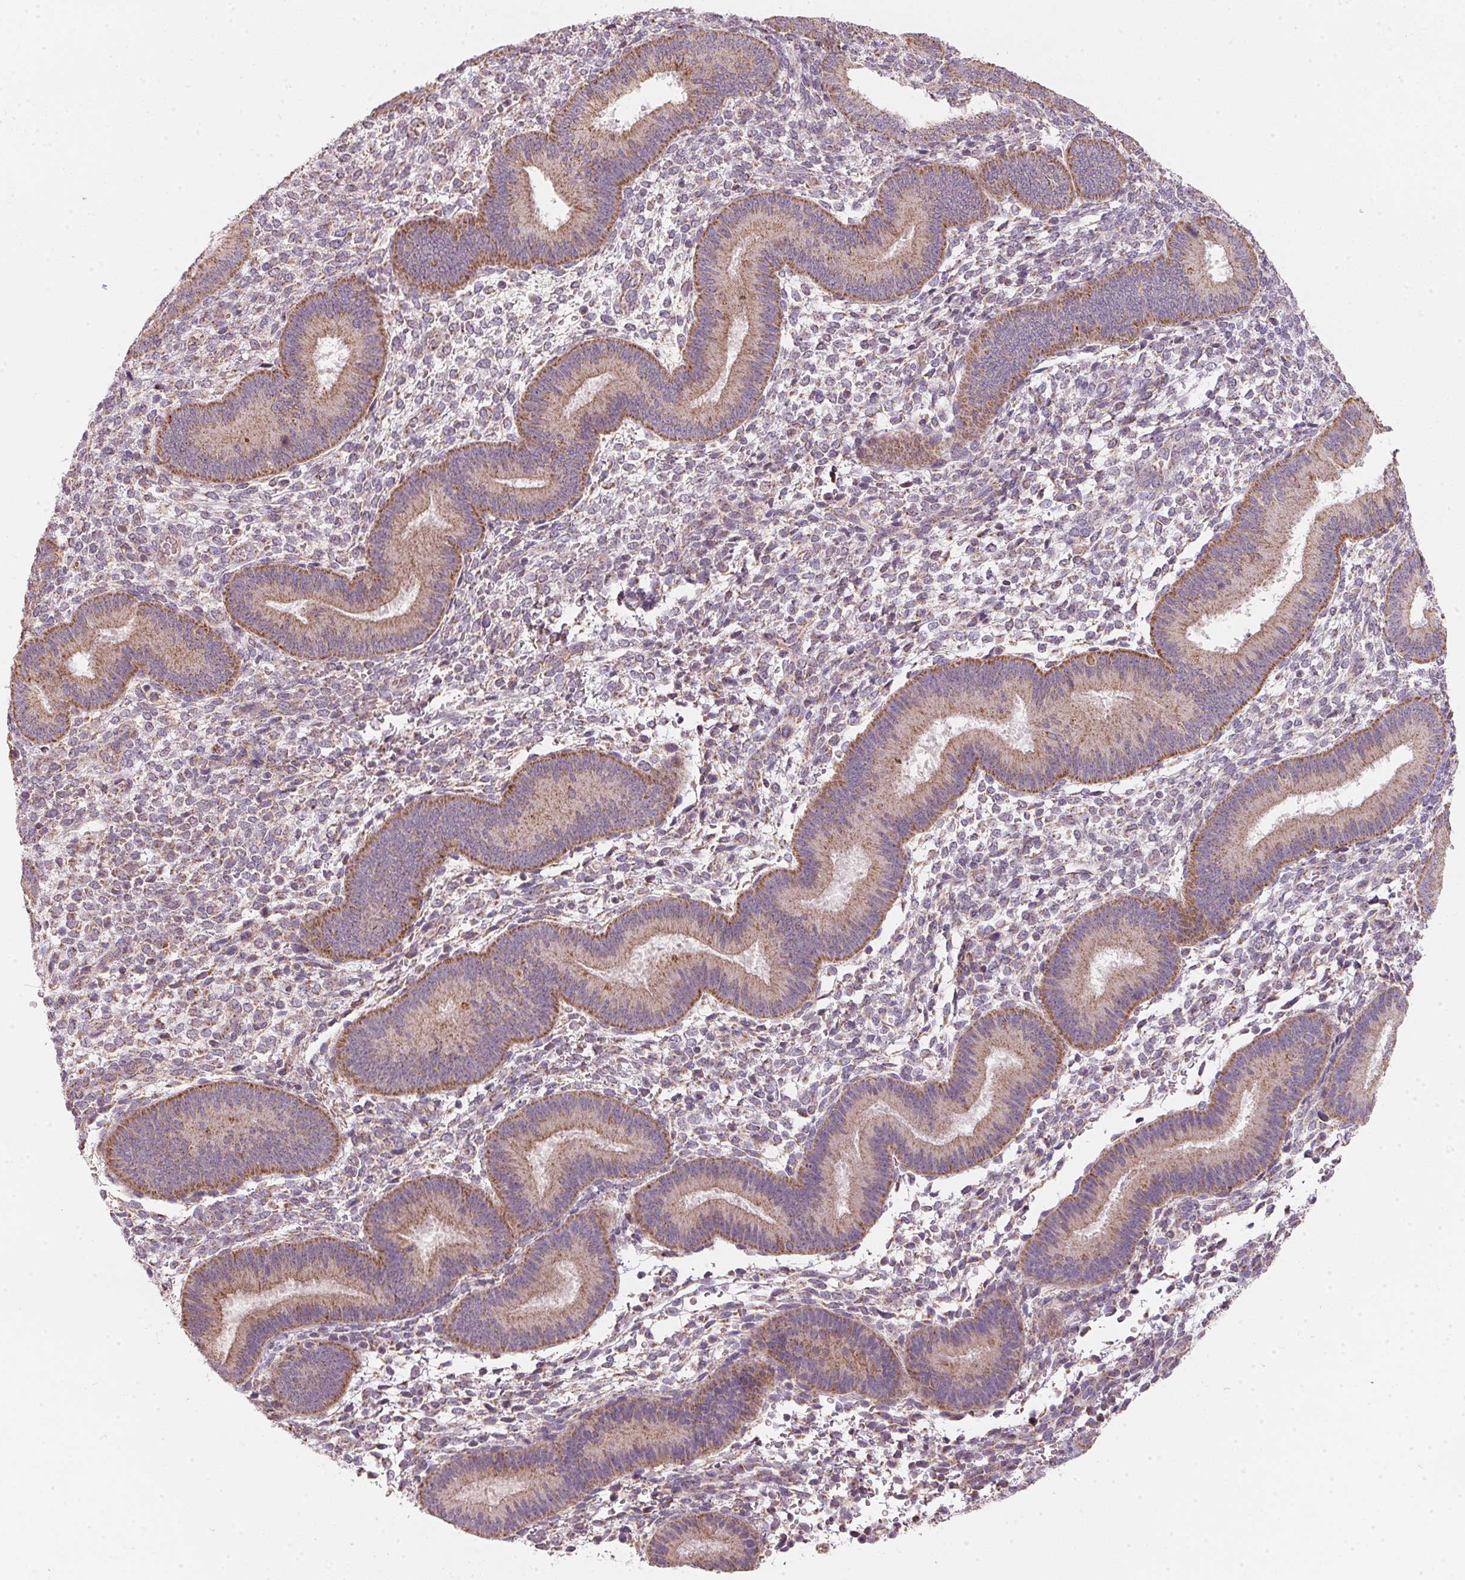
{"staining": {"intensity": "weak", "quantity": "<25%", "location": "cytoplasmic/membranous"}, "tissue": "endometrium", "cell_type": "Cells in endometrial stroma", "image_type": "normal", "snomed": [{"axis": "morphology", "description": "Normal tissue, NOS"}, {"axis": "topography", "description": "Endometrium"}], "caption": "High power microscopy photomicrograph of an immunohistochemistry (IHC) micrograph of normal endometrium, revealing no significant positivity in cells in endometrial stroma.", "gene": "COQ7", "patient": {"sex": "female", "age": 39}}